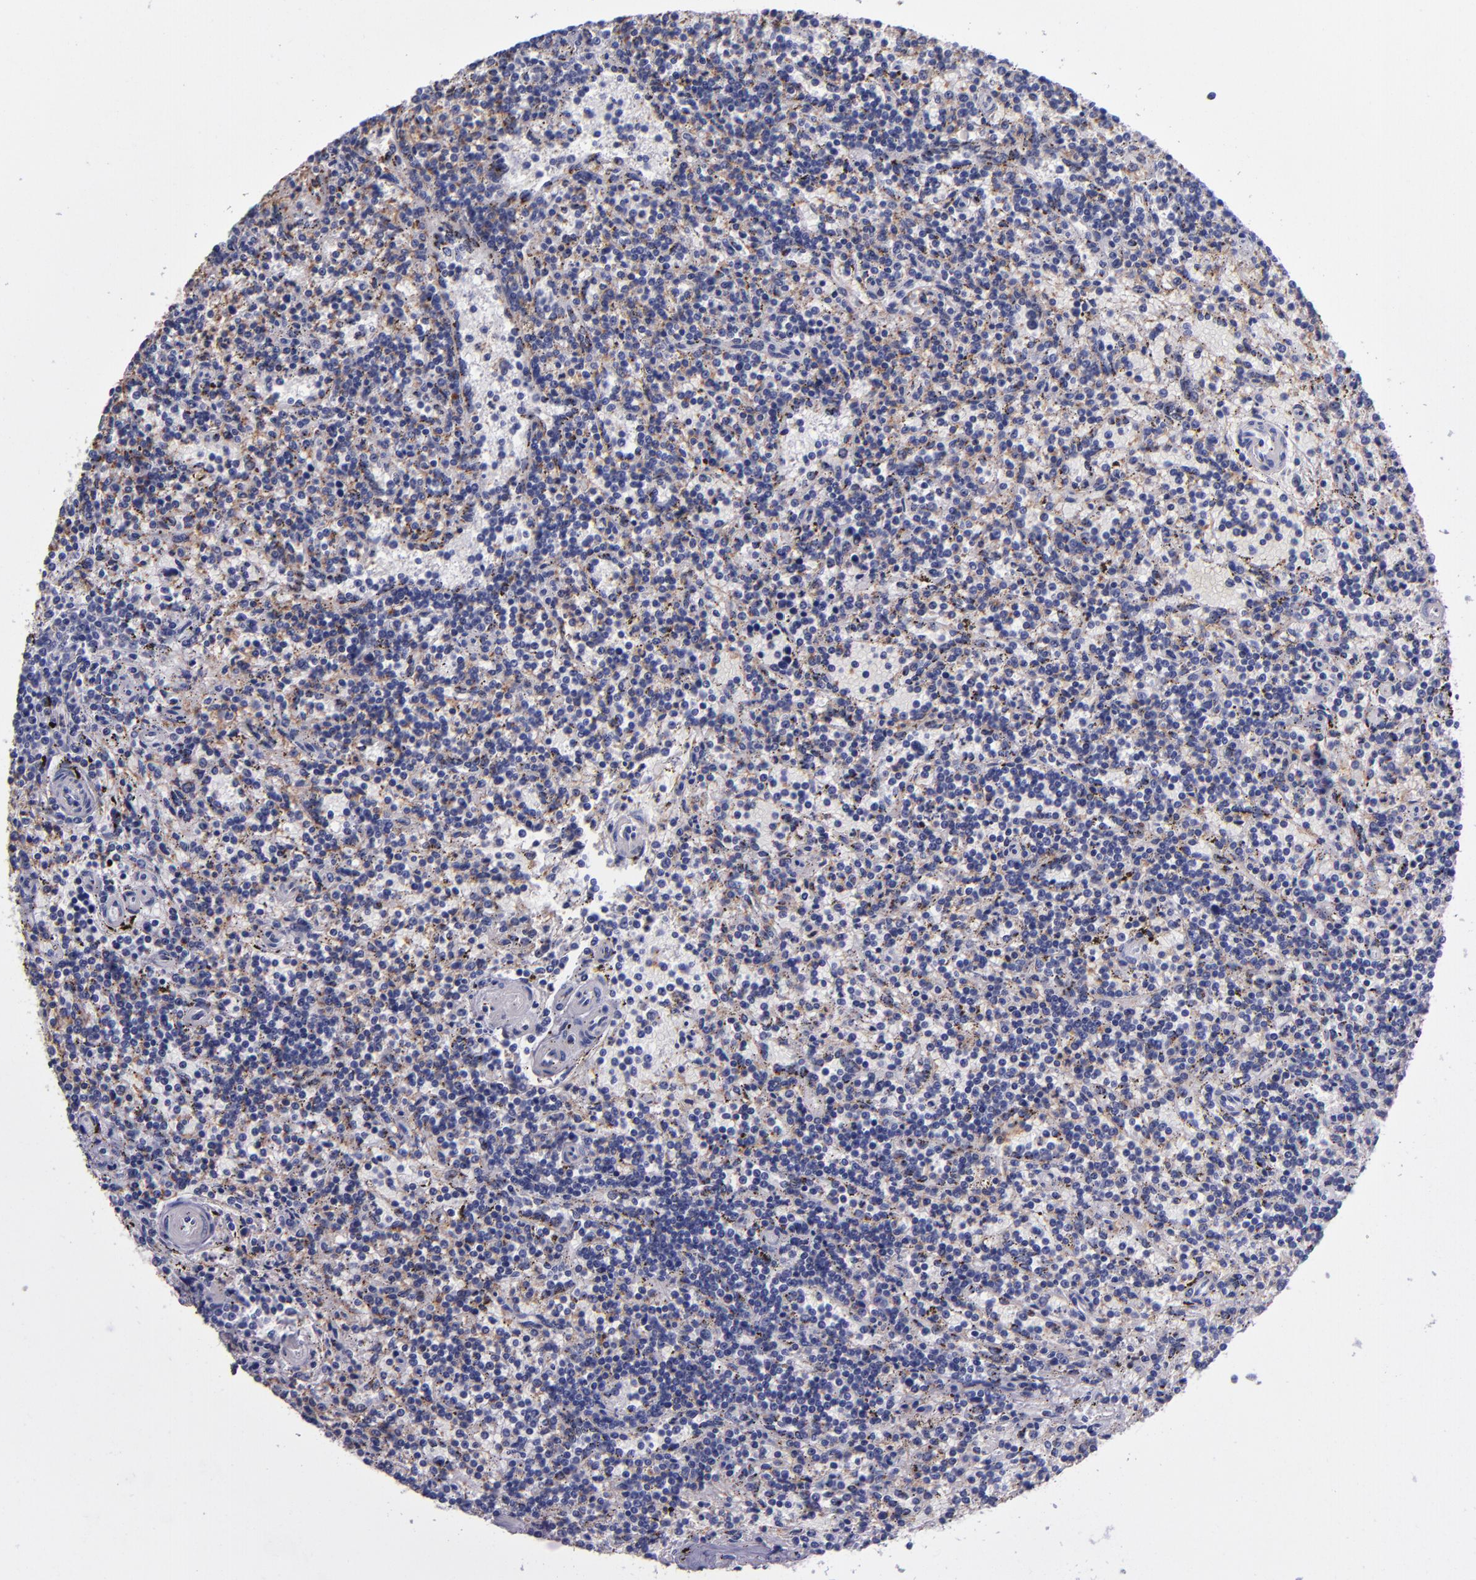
{"staining": {"intensity": "weak", "quantity": "25%-75%", "location": "cytoplasmic/membranous"}, "tissue": "lymphoma", "cell_type": "Tumor cells", "image_type": "cancer", "snomed": [{"axis": "morphology", "description": "Malignant lymphoma, non-Hodgkin's type, Low grade"}, {"axis": "topography", "description": "Spleen"}], "caption": "A brown stain highlights weak cytoplasmic/membranous staining of a protein in low-grade malignant lymphoma, non-Hodgkin's type tumor cells. Using DAB (3,3'-diaminobenzidine) (brown) and hematoxylin (blue) stains, captured at high magnification using brightfield microscopy.", "gene": "RAB41", "patient": {"sex": "male", "age": 73}}